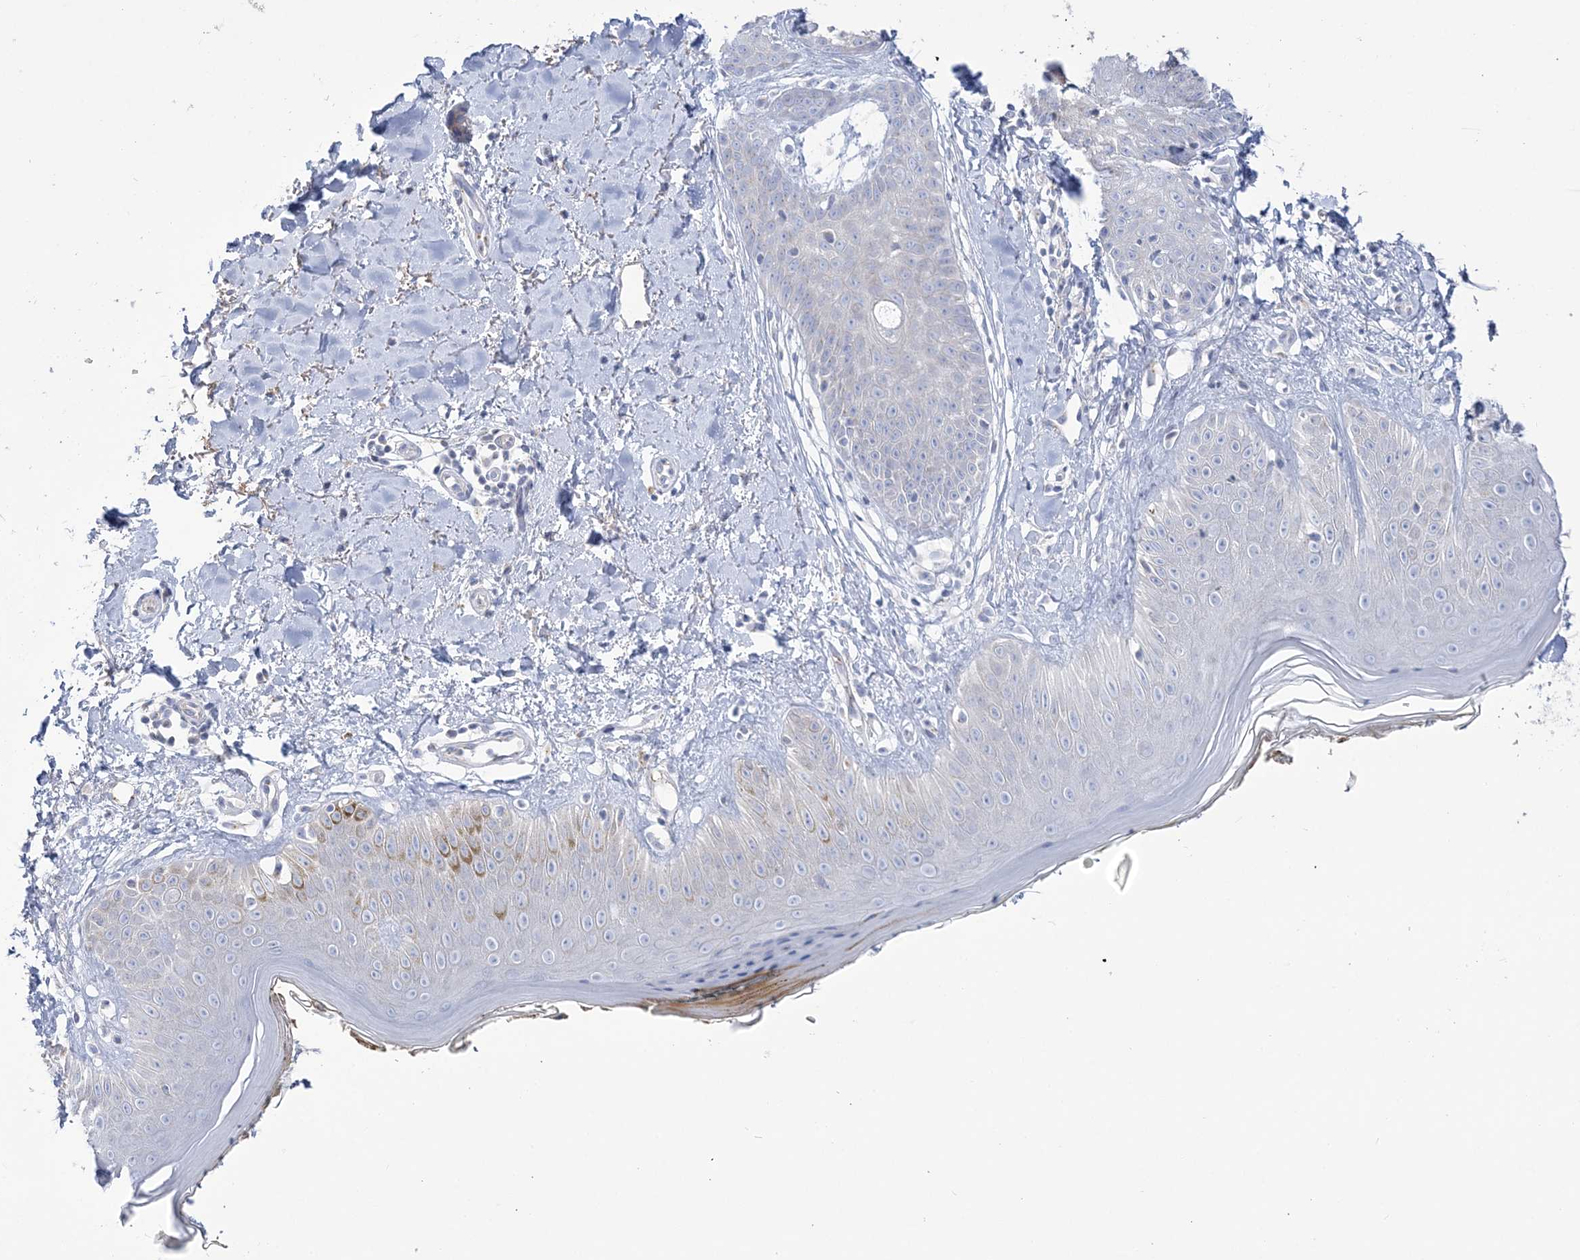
{"staining": {"intensity": "negative", "quantity": "none", "location": "none"}, "tissue": "skin", "cell_type": "Fibroblasts", "image_type": "normal", "snomed": [{"axis": "morphology", "description": "Normal tissue, NOS"}, {"axis": "topography", "description": "Skin"}], "caption": "Immunohistochemistry (IHC) histopathology image of unremarkable skin stained for a protein (brown), which reveals no staining in fibroblasts. Nuclei are stained in blue.", "gene": "SEMA3D", "patient": {"sex": "female", "age": 64}}